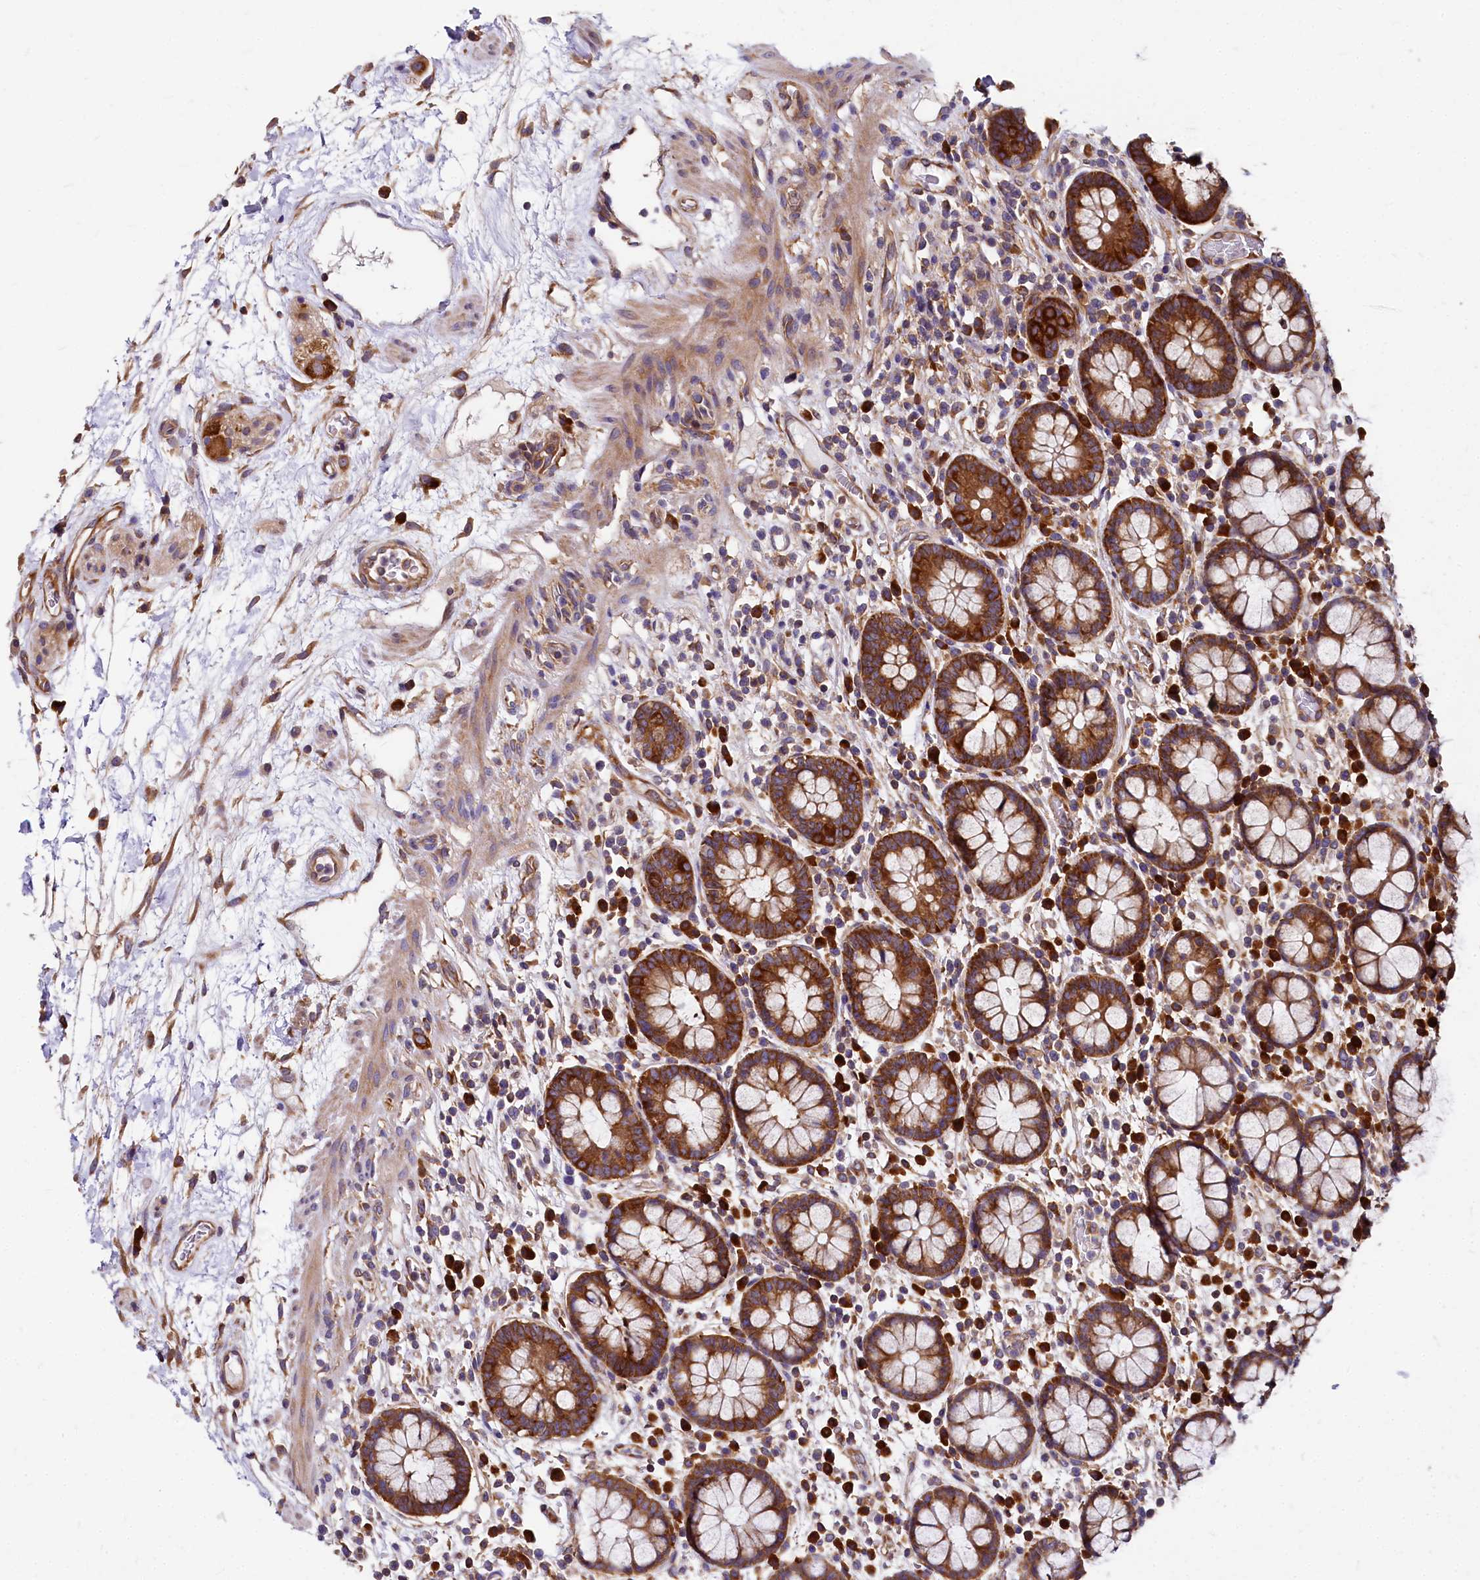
{"staining": {"intensity": "moderate", "quantity": ">75%", "location": "cytoplasmic/membranous"}, "tissue": "colon", "cell_type": "Endothelial cells", "image_type": "normal", "snomed": [{"axis": "morphology", "description": "Normal tissue, NOS"}, {"axis": "topography", "description": "Colon"}], "caption": "A brown stain shows moderate cytoplasmic/membranous positivity of a protein in endothelial cells of benign human colon. (DAB = brown stain, brightfield microscopy at high magnification).", "gene": "EIF2B2", "patient": {"sex": "female", "age": 79}}